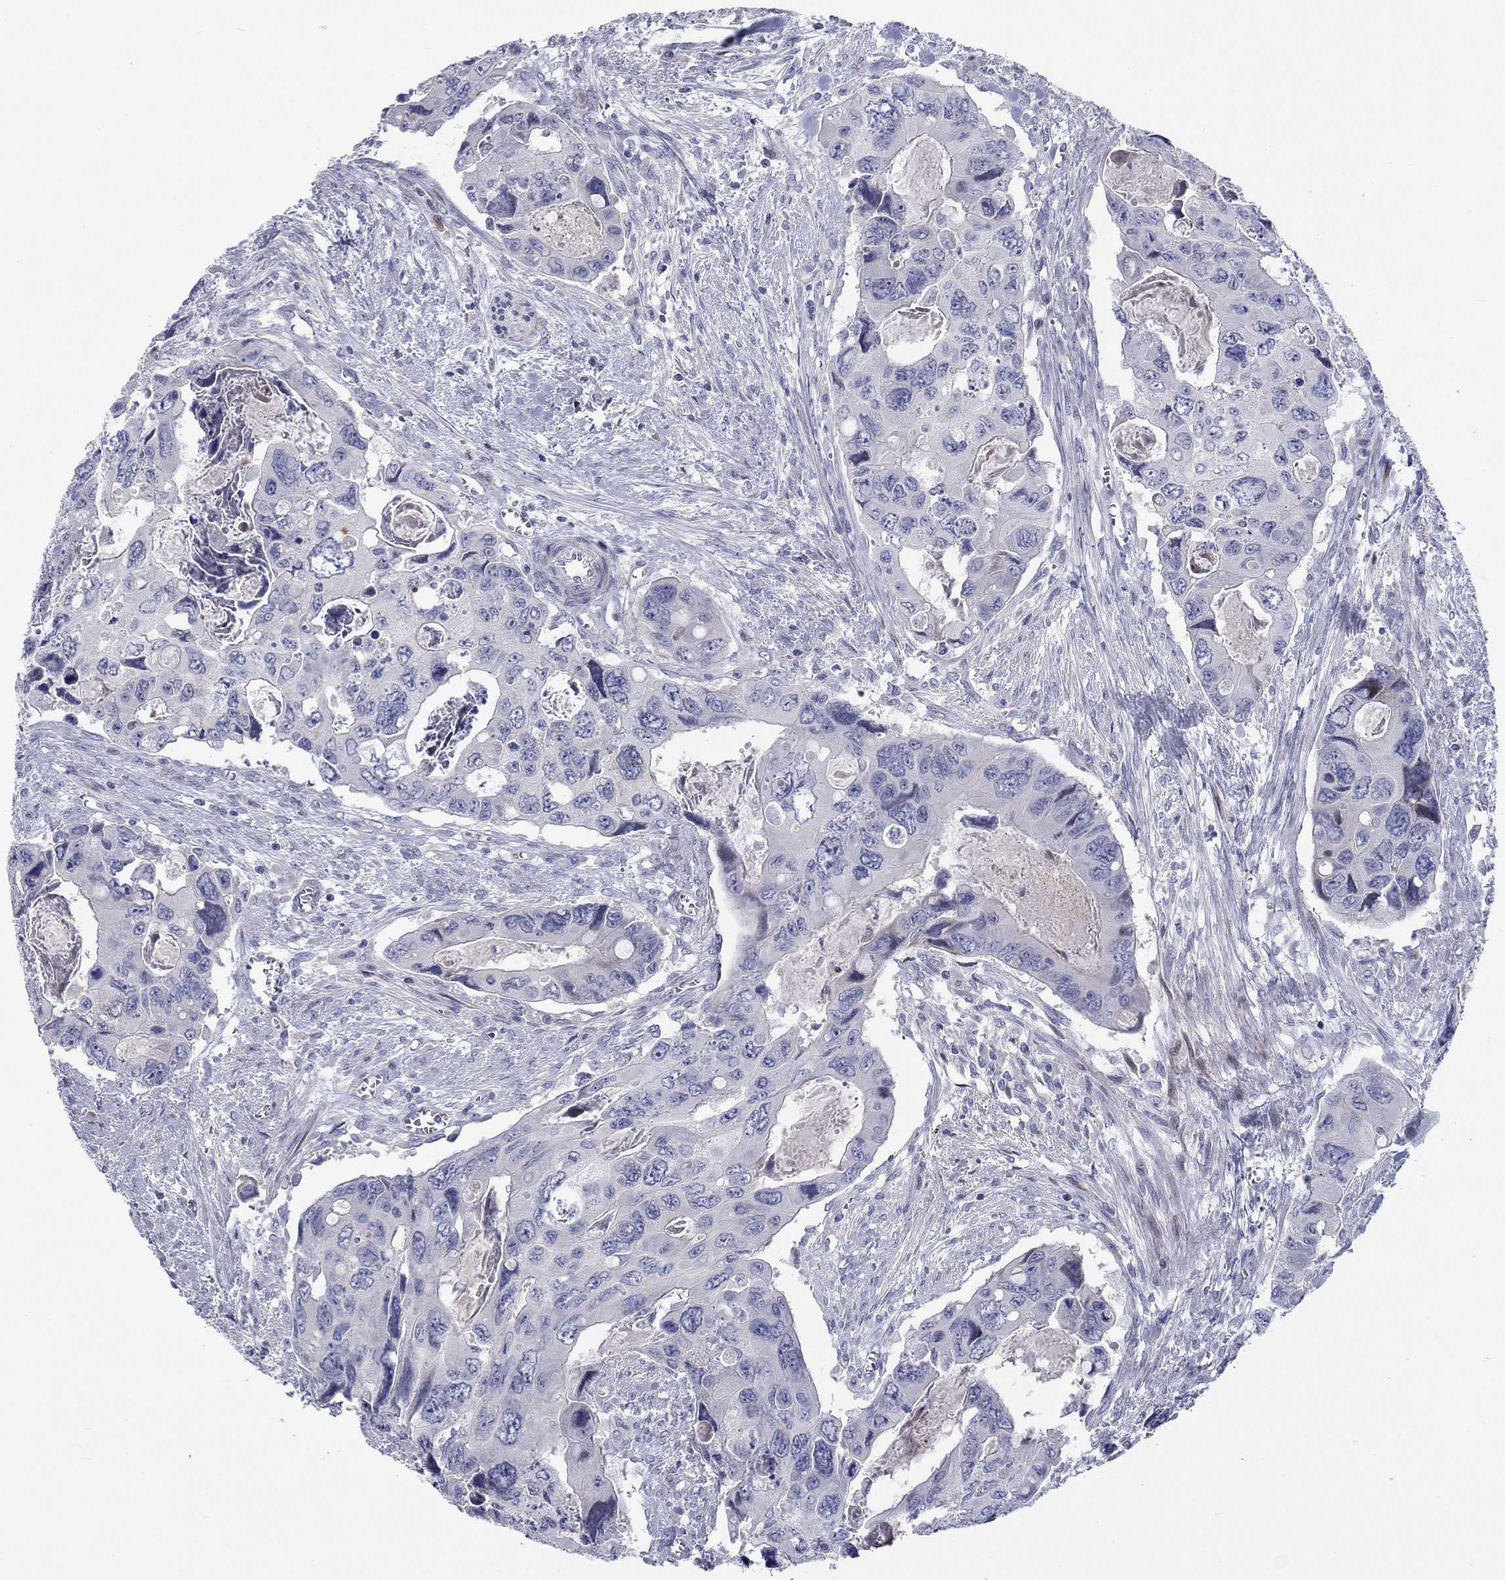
{"staining": {"intensity": "negative", "quantity": "none", "location": "none"}, "tissue": "colorectal cancer", "cell_type": "Tumor cells", "image_type": "cancer", "snomed": [{"axis": "morphology", "description": "Adenocarcinoma, NOS"}, {"axis": "topography", "description": "Rectum"}], "caption": "DAB immunohistochemical staining of colorectal adenocarcinoma displays no significant positivity in tumor cells.", "gene": "ARHGAP36", "patient": {"sex": "male", "age": 62}}